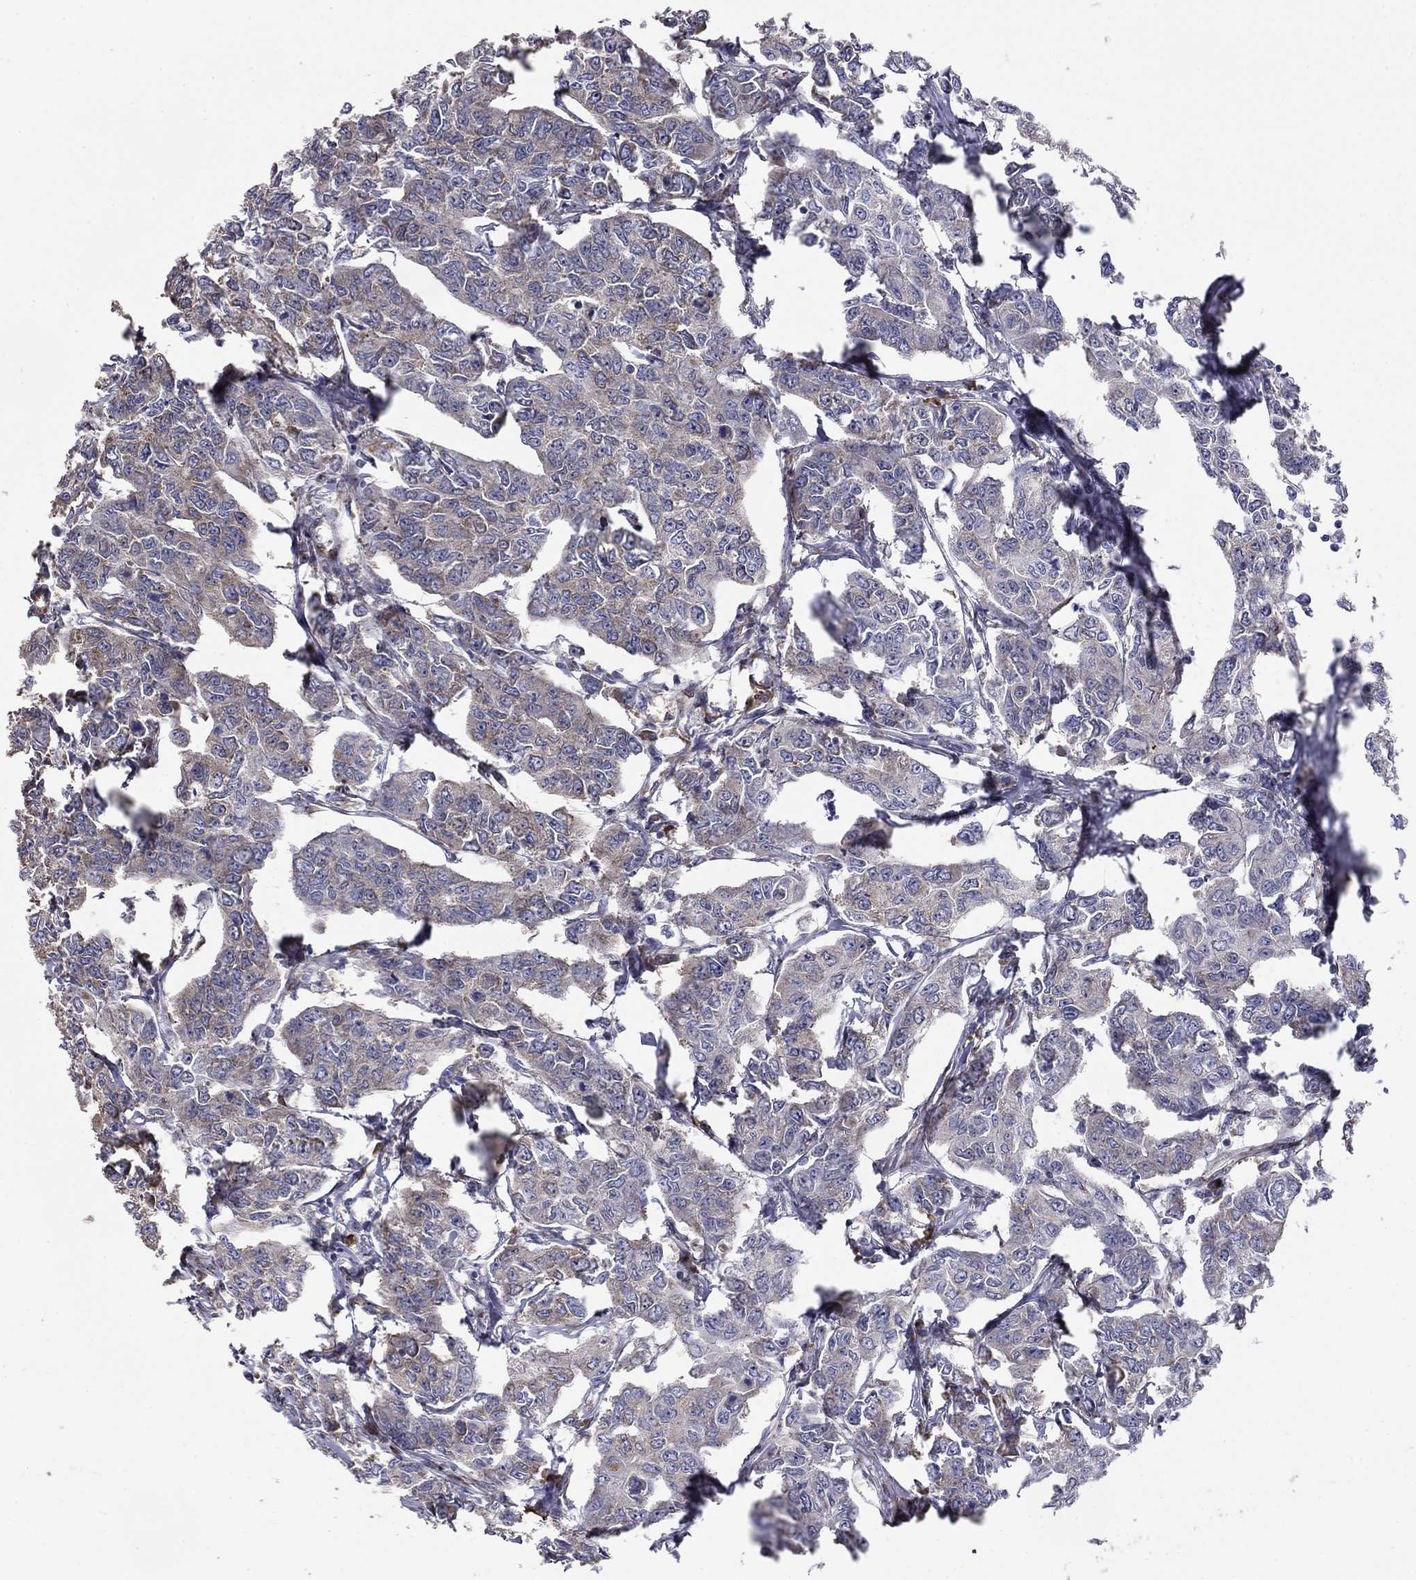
{"staining": {"intensity": "weak", "quantity": "<25%", "location": "cytoplasmic/membranous"}, "tissue": "breast cancer", "cell_type": "Tumor cells", "image_type": "cancer", "snomed": [{"axis": "morphology", "description": "Duct carcinoma"}, {"axis": "topography", "description": "Breast"}], "caption": "This is an immunohistochemistry micrograph of breast infiltrating ductal carcinoma. There is no expression in tumor cells.", "gene": "NKIRAS1", "patient": {"sex": "female", "age": 88}}